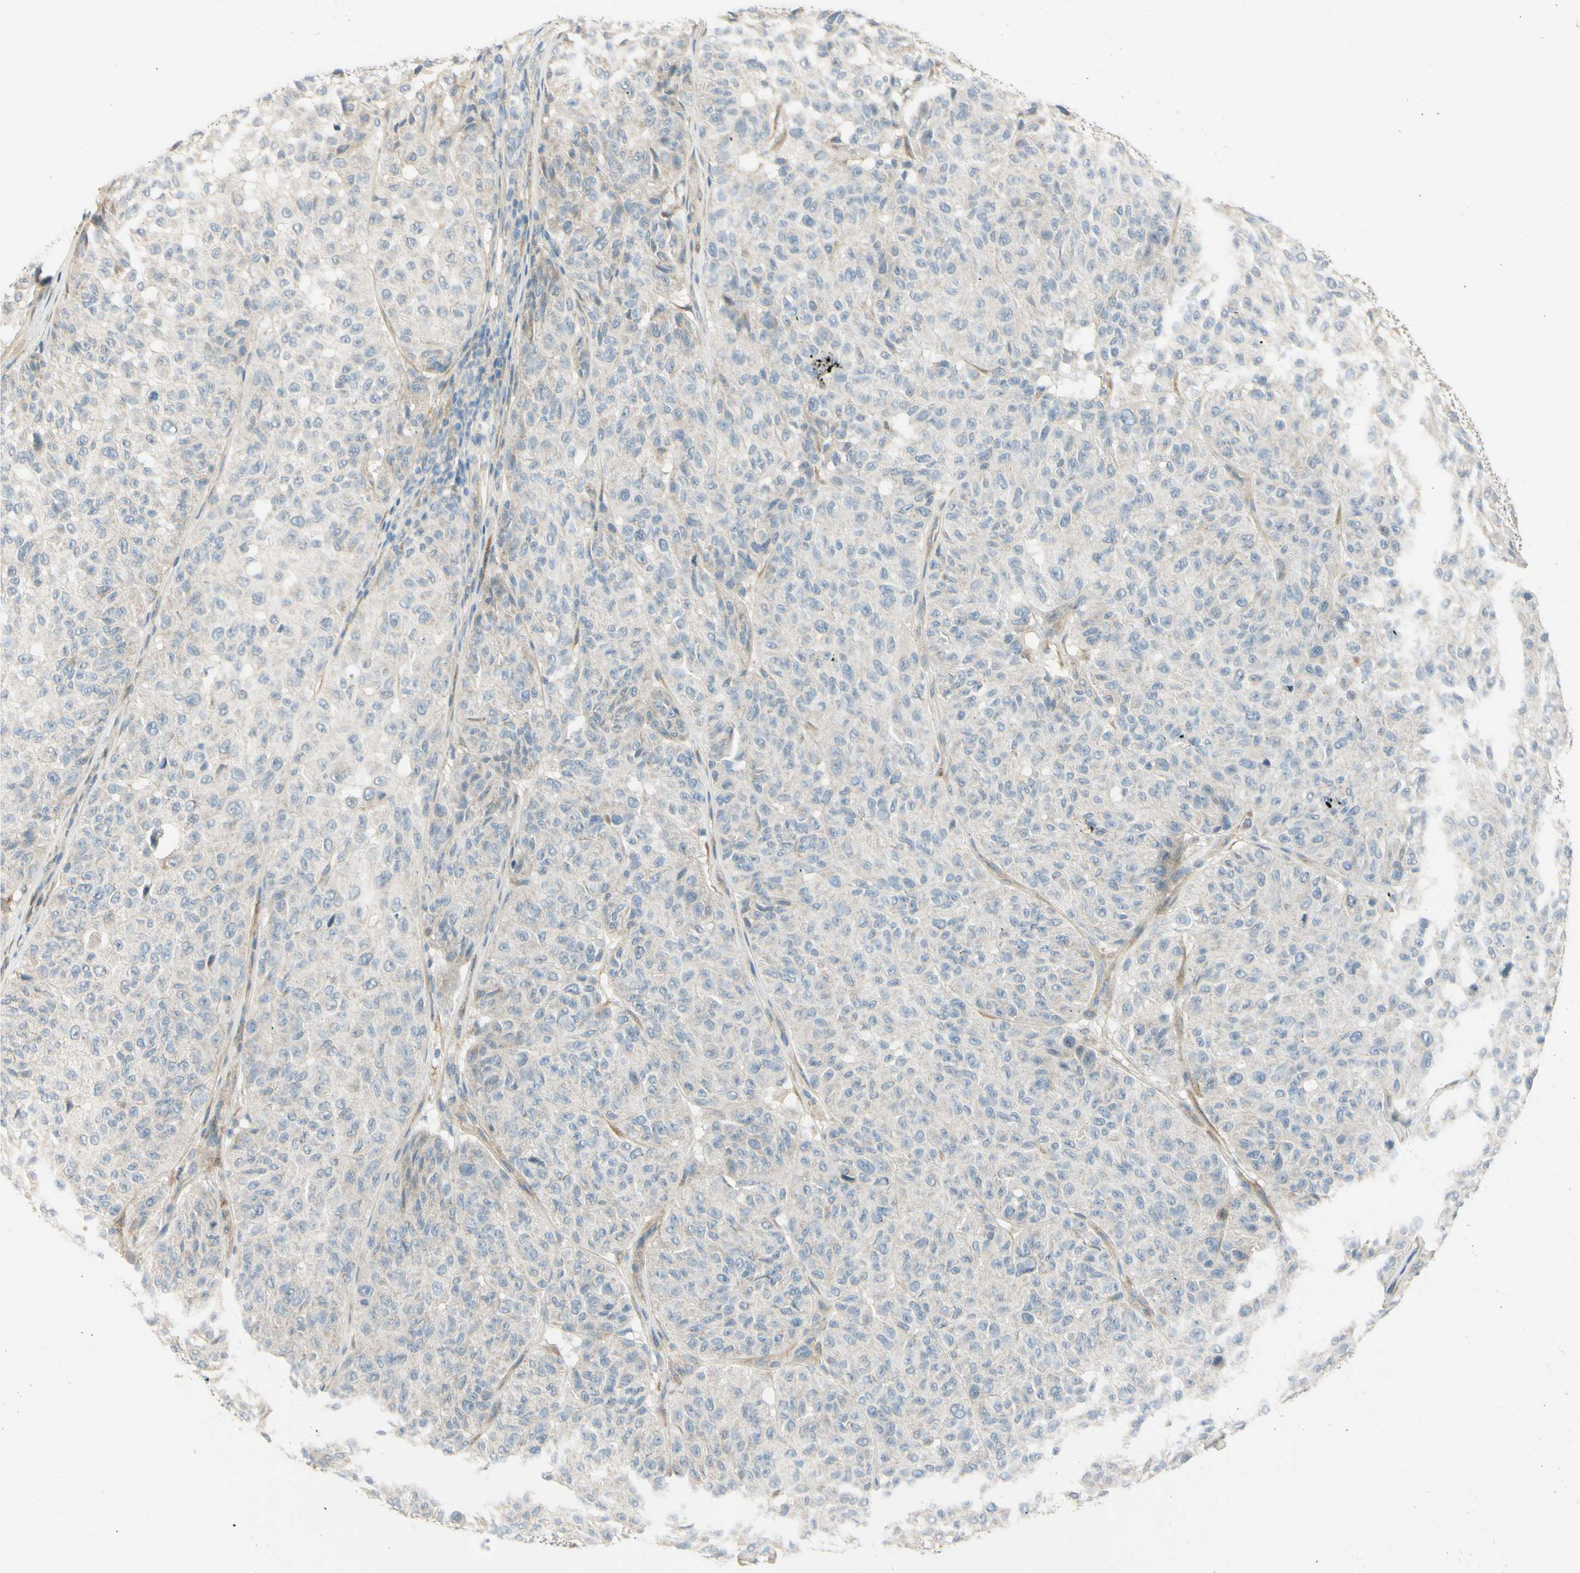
{"staining": {"intensity": "negative", "quantity": "none", "location": "none"}, "tissue": "melanoma", "cell_type": "Tumor cells", "image_type": "cancer", "snomed": [{"axis": "morphology", "description": "Malignant melanoma, NOS"}, {"axis": "topography", "description": "Skin"}], "caption": "This is an immunohistochemistry (IHC) histopathology image of malignant melanoma. There is no positivity in tumor cells.", "gene": "FHL2", "patient": {"sex": "female", "age": 46}}